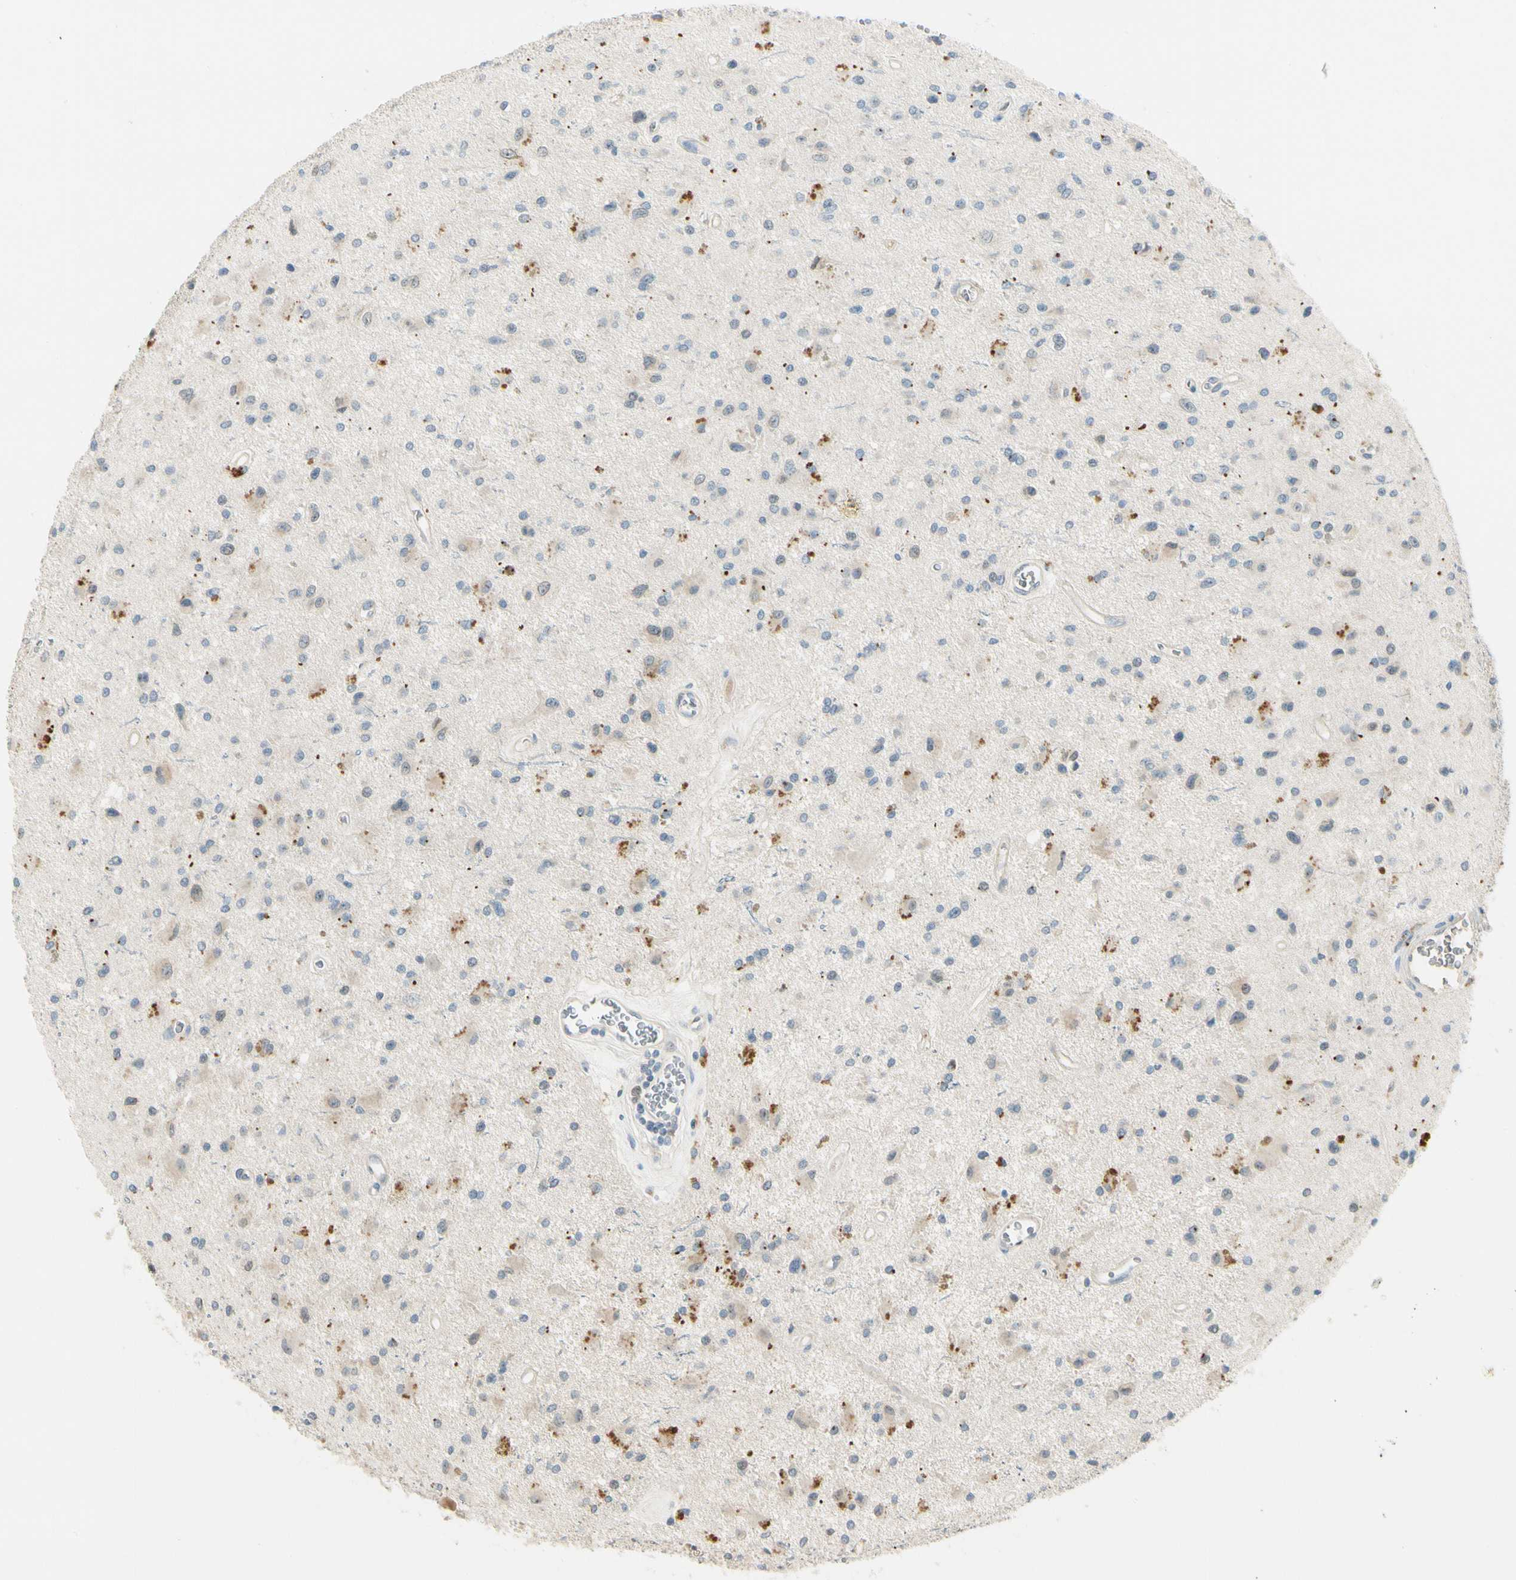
{"staining": {"intensity": "moderate", "quantity": "<25%", "location": "cytoplasmic/membranous"}, "tissue": "glioma", "cell_type": "Tumor cells", "image_type": "cancer", "snomed": [{"axis": "morphology", "description": "Glioma, malignant, Low grade"}, {"axis": "topography", "description": "Brain"}], "caption": "Protein staining of glioma tissue displays moderate cytoplasmic/membranous positivity in approximately <25% of tumor cells.", "gene": "PITX1", "patient": {"sex": "male", "age": 58}}